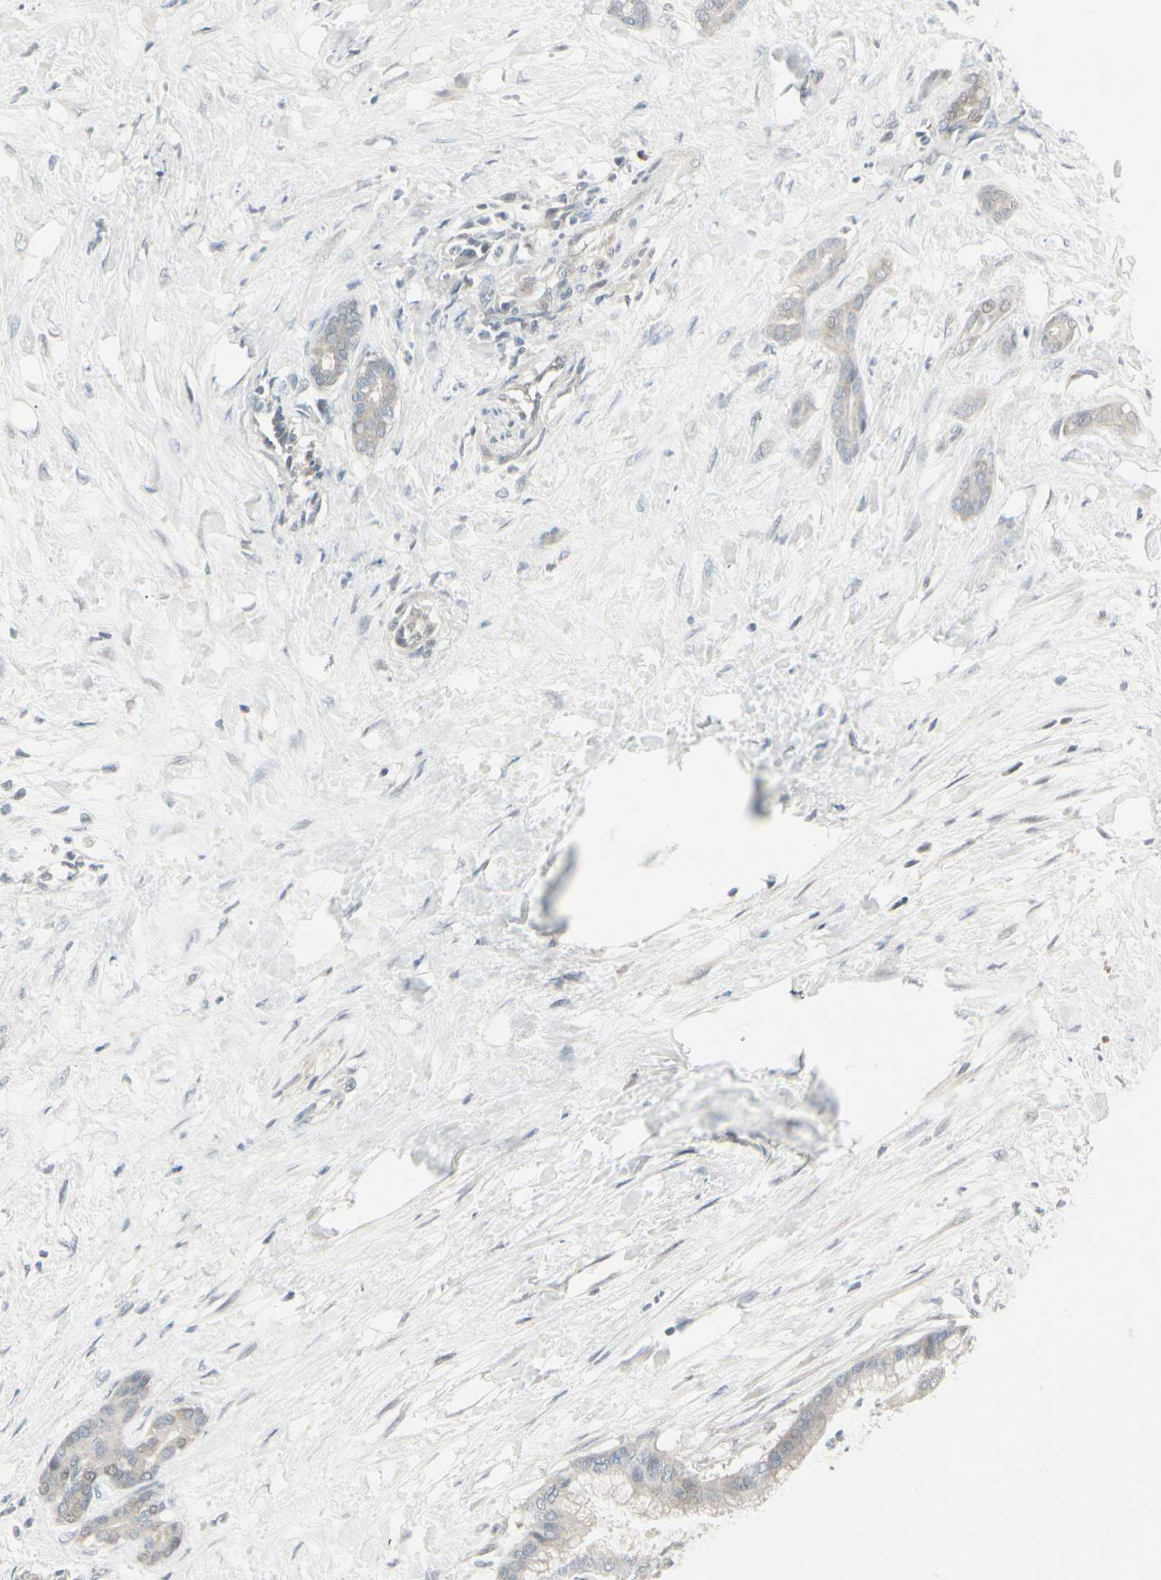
{"staining": {"intensity": "weak", "quantity": "25%-75%", "location": "cytoplasmic/membranous"}, "tissue": "pancreatic cancer", "cell_type": "Tumor cells", "image_type": "cancer", "snomed": [{"axis": "morphology", "description": "Adenocarcinoma, NOS"}, {"axis": "topography", "description": "Pancreas"}], "caption": "This photomicrograph exhibits pancreatic adenocarcinoma stained with IHC to label a protein in brown. The cytoplasmic/membranous of tumor cells show weak positivity for the protein. Nuclei are counter-stained blue.", "gene": "DMPK", "patient": {"sex": "male", "age": 41}}